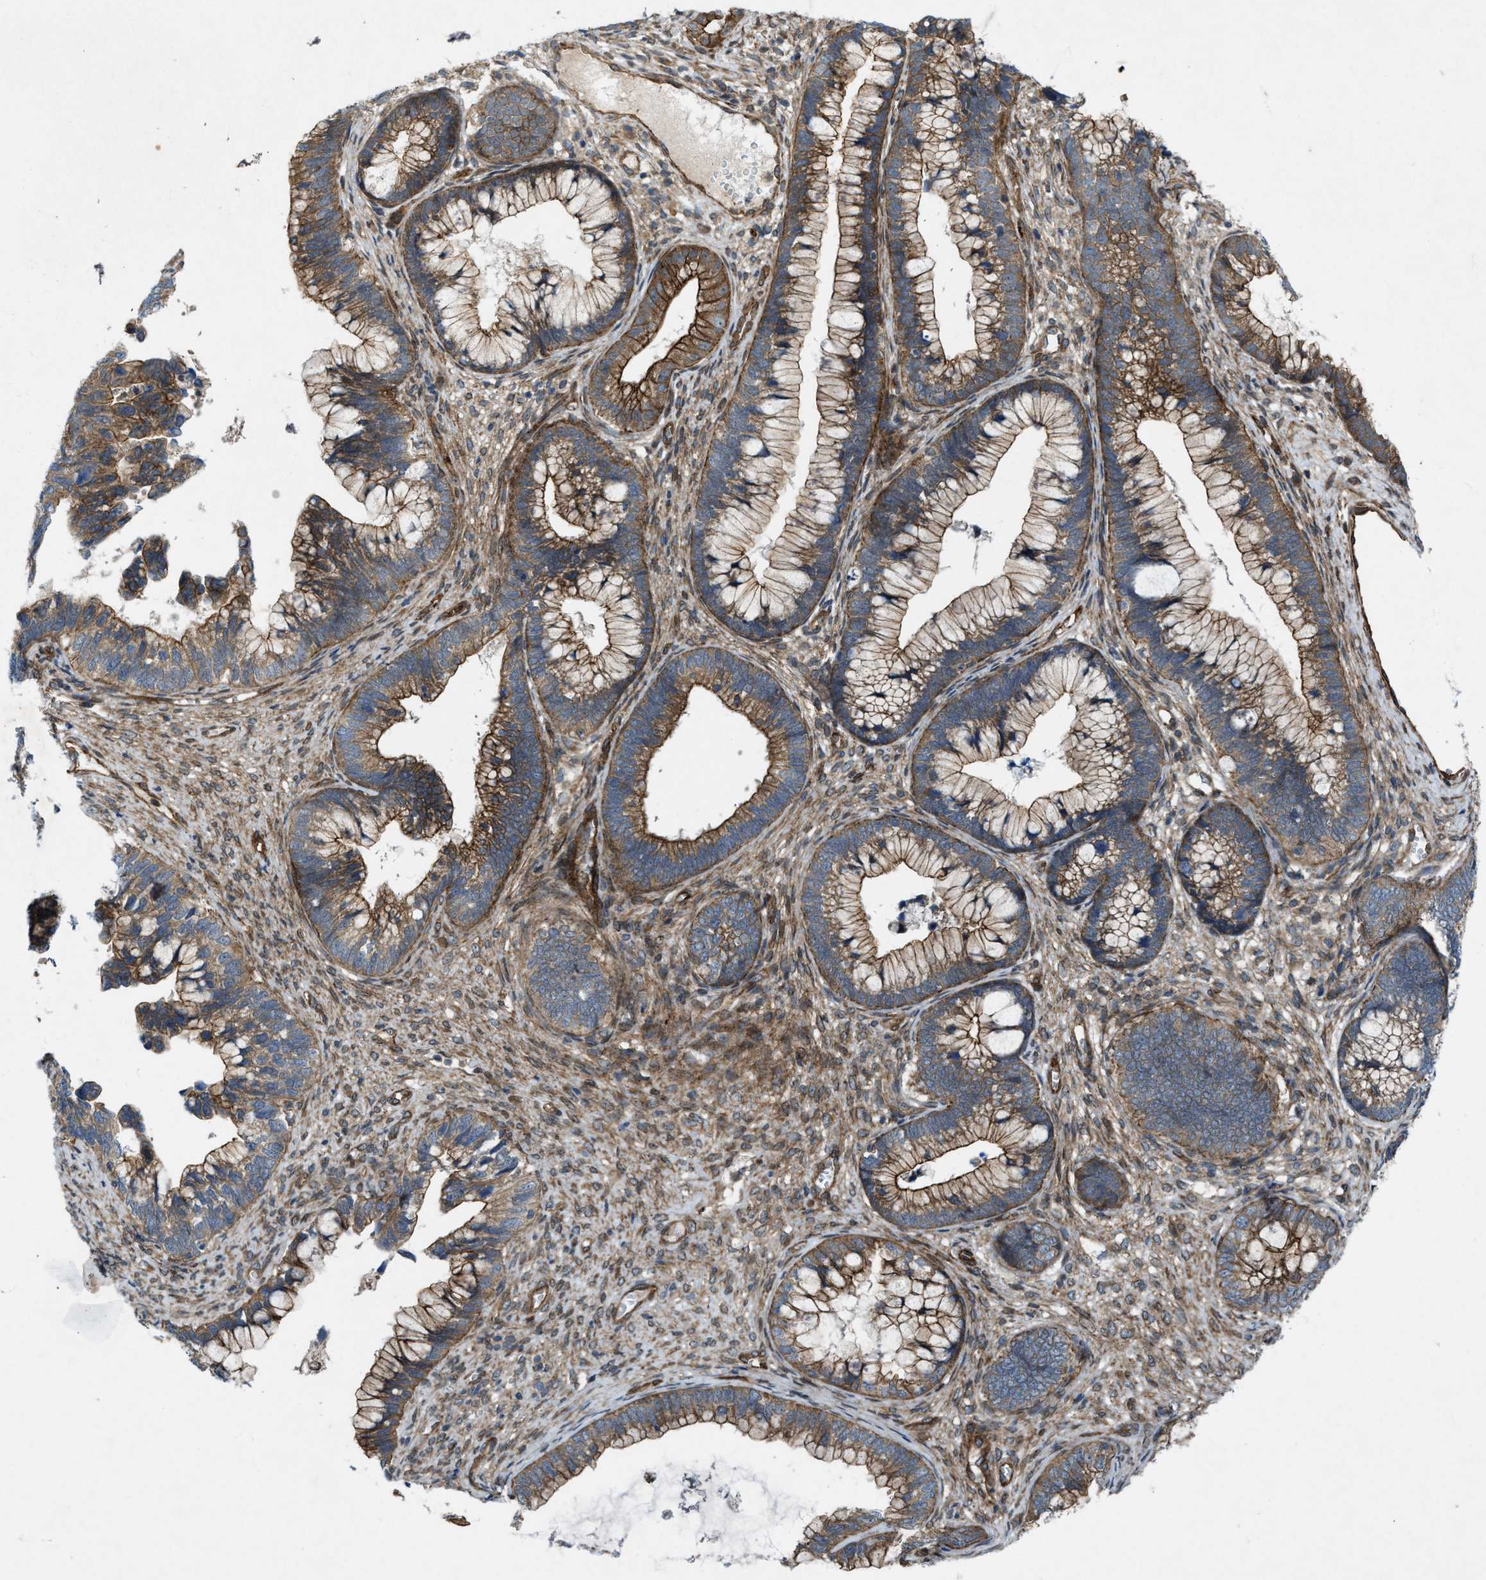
{"staining": {"intensity": "moderate", "quantity": ">75%", "location": "cytoplasmic/membranous"}, "tissue": "cervical cancer", "cell_type": "Tumor cells", "image_type": "cancer", "snomed": [{"axis": "morphology", "description": "Adenocarcinoma, NOS"}, {"axis": "topography", "description": "Cervix"}], "caption": "Immunohistochemistry (IHC) of human adenocarcinoma (cervical) demonstrates medium levels of moderate cytoplasmic/membranous staining in approximately >75% of tumor cells.", "gene": "URGCP", "patient": {"sex": "female", "age": 44}}